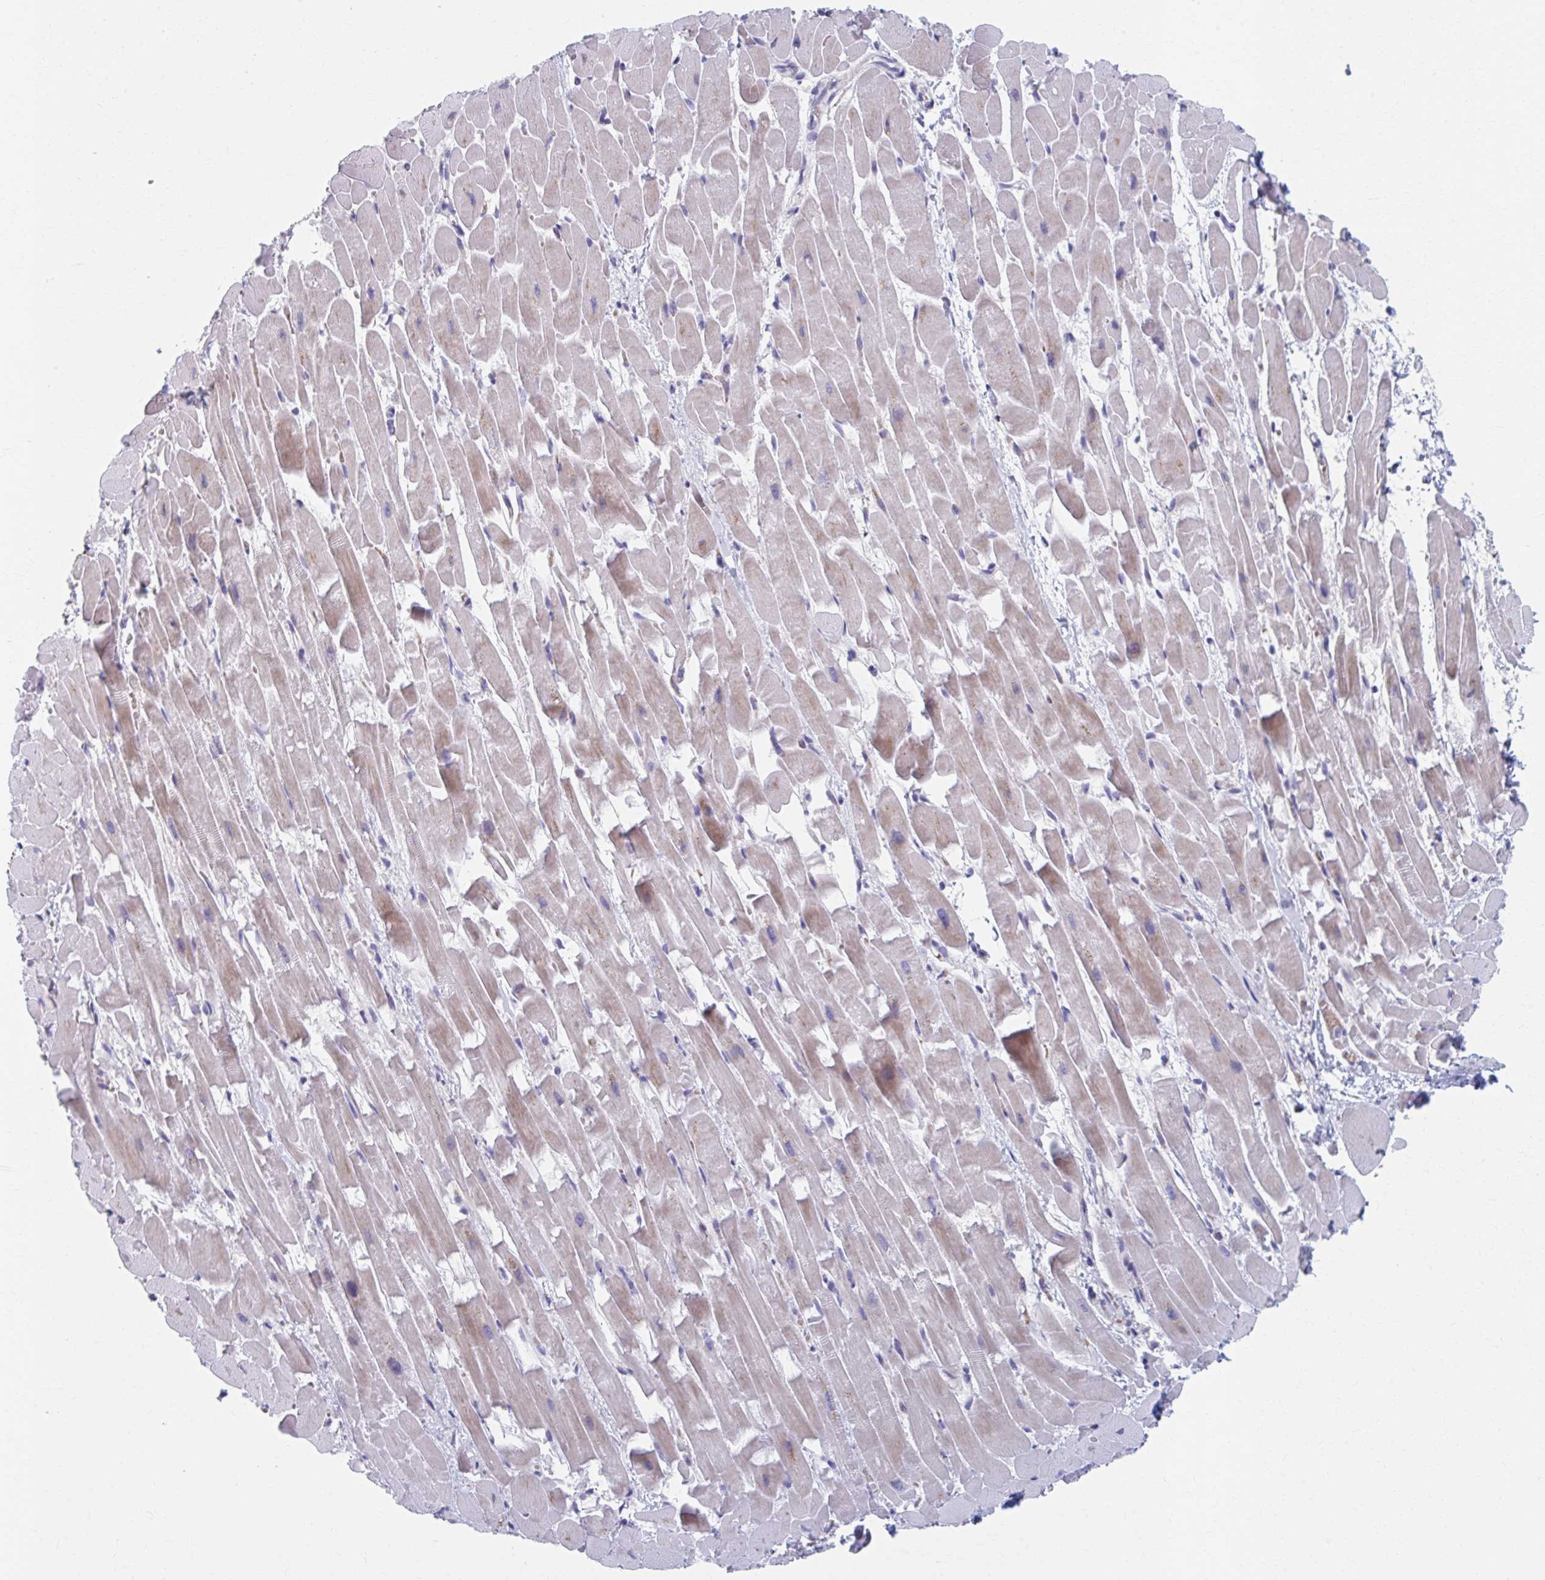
{"staining": {"intensity": "moderate", "quantity": "<25%", "location": "cytoplasmic/membranous"}, "tissue": "heart muscle", "cell_type": "Cardiomyocytes", "image_type": "normal", "snomed": [{"axis": "morphology", "description": "Normal tissue, NOS"}, {"axis": "topography", "description": "Heart"}], "caption": "The micrograph exhibits staining of unremarkable heart muscle, revealing moderate cytoplasmic/membranous protein staining (brown color) within cardiomyocytes.", "gene": "ABHD16B", "patient": {"sex": "male", "age": 37}}